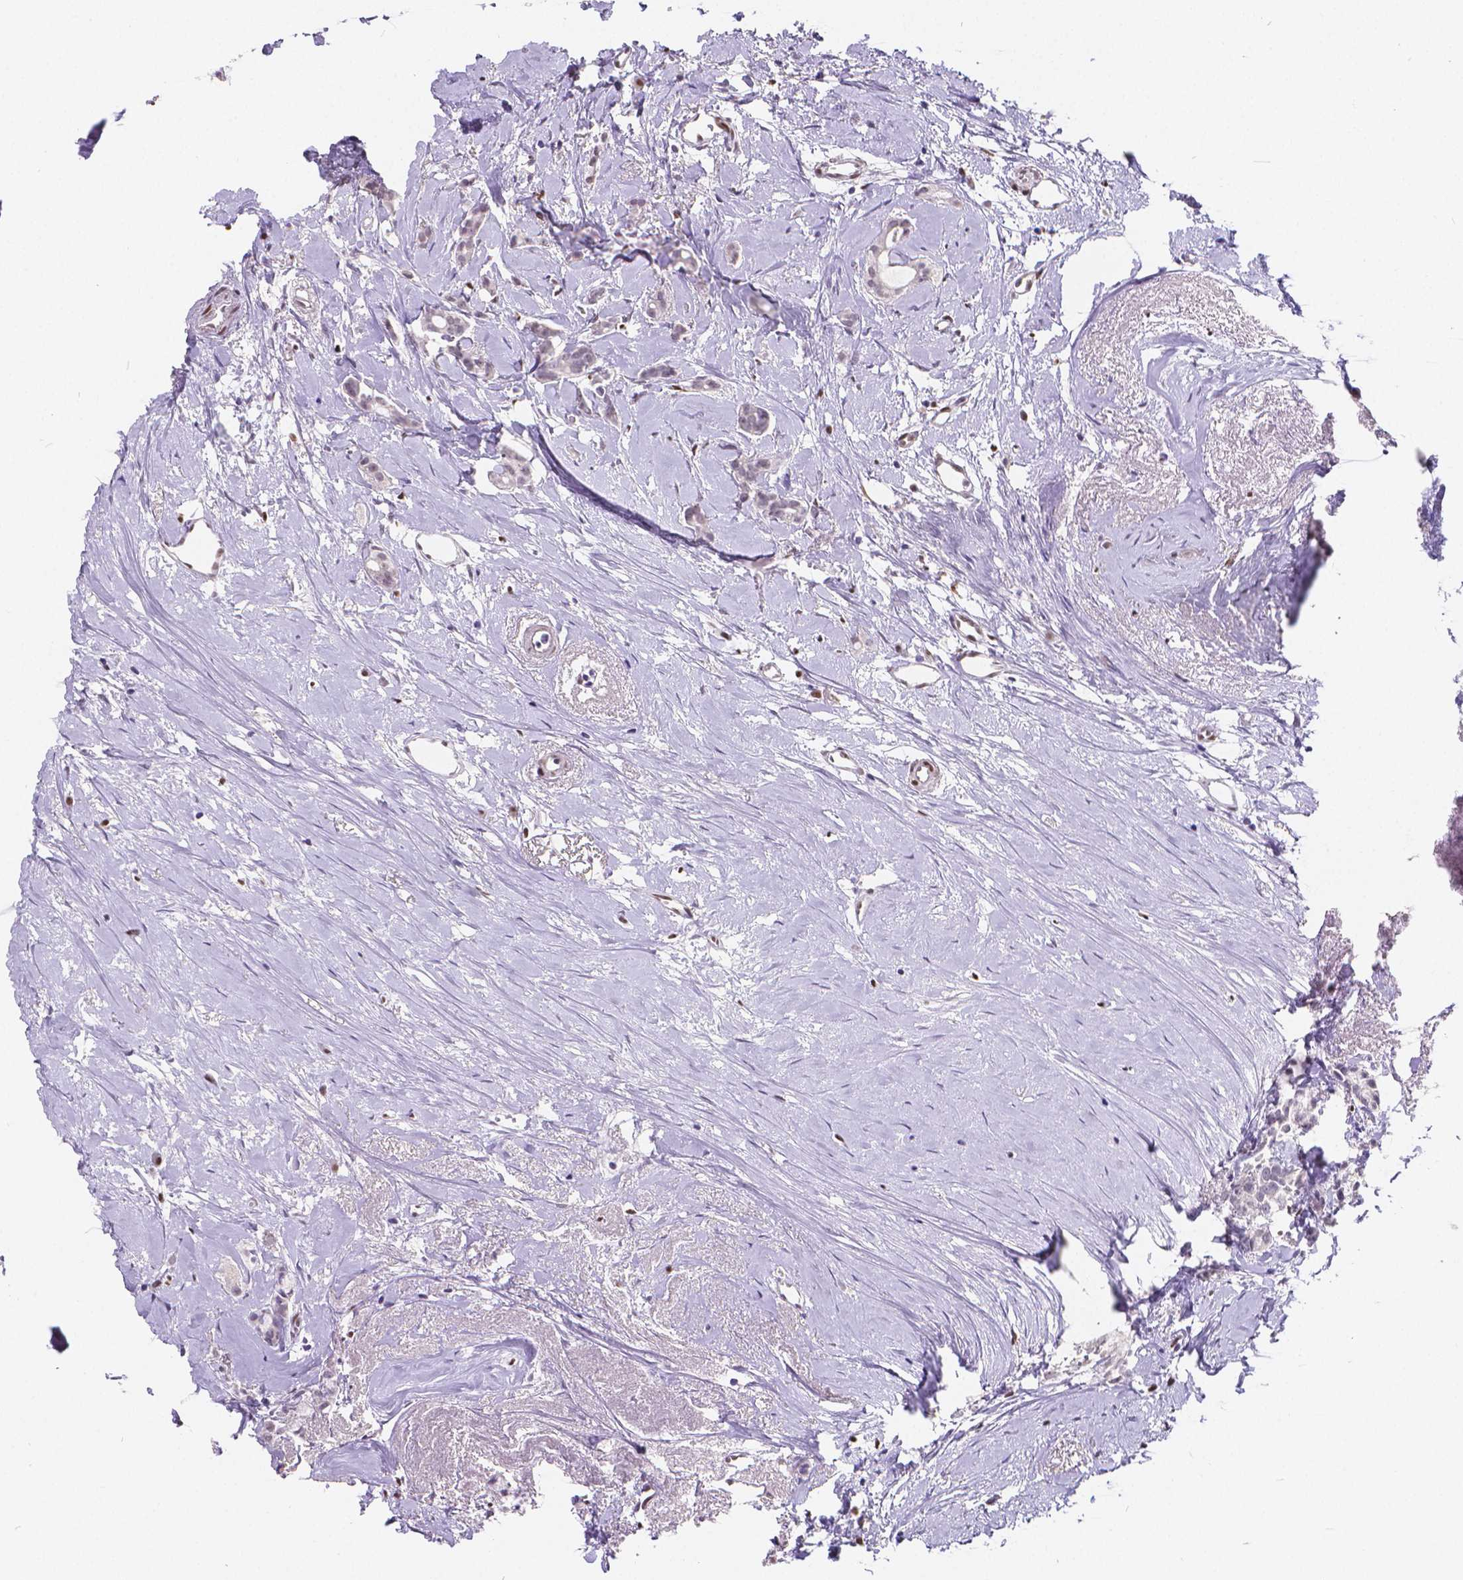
{"staining": {"intensity": "negative", "quantity": "none", "location": "none"}, "tissue": "breast cancer", "cell_type": "Tumor cells", "image_type": "cancer", "snomed": [{"axis": "morphology", "description": "Duct carcinoma"}, {"axis": "topography", "description": "Breast"}], "caption": "The micrograph shows no staining of tumor cells in breast cancer.", "gene": "MEF2C", "patient": {"sex": "female", "age": 40}}